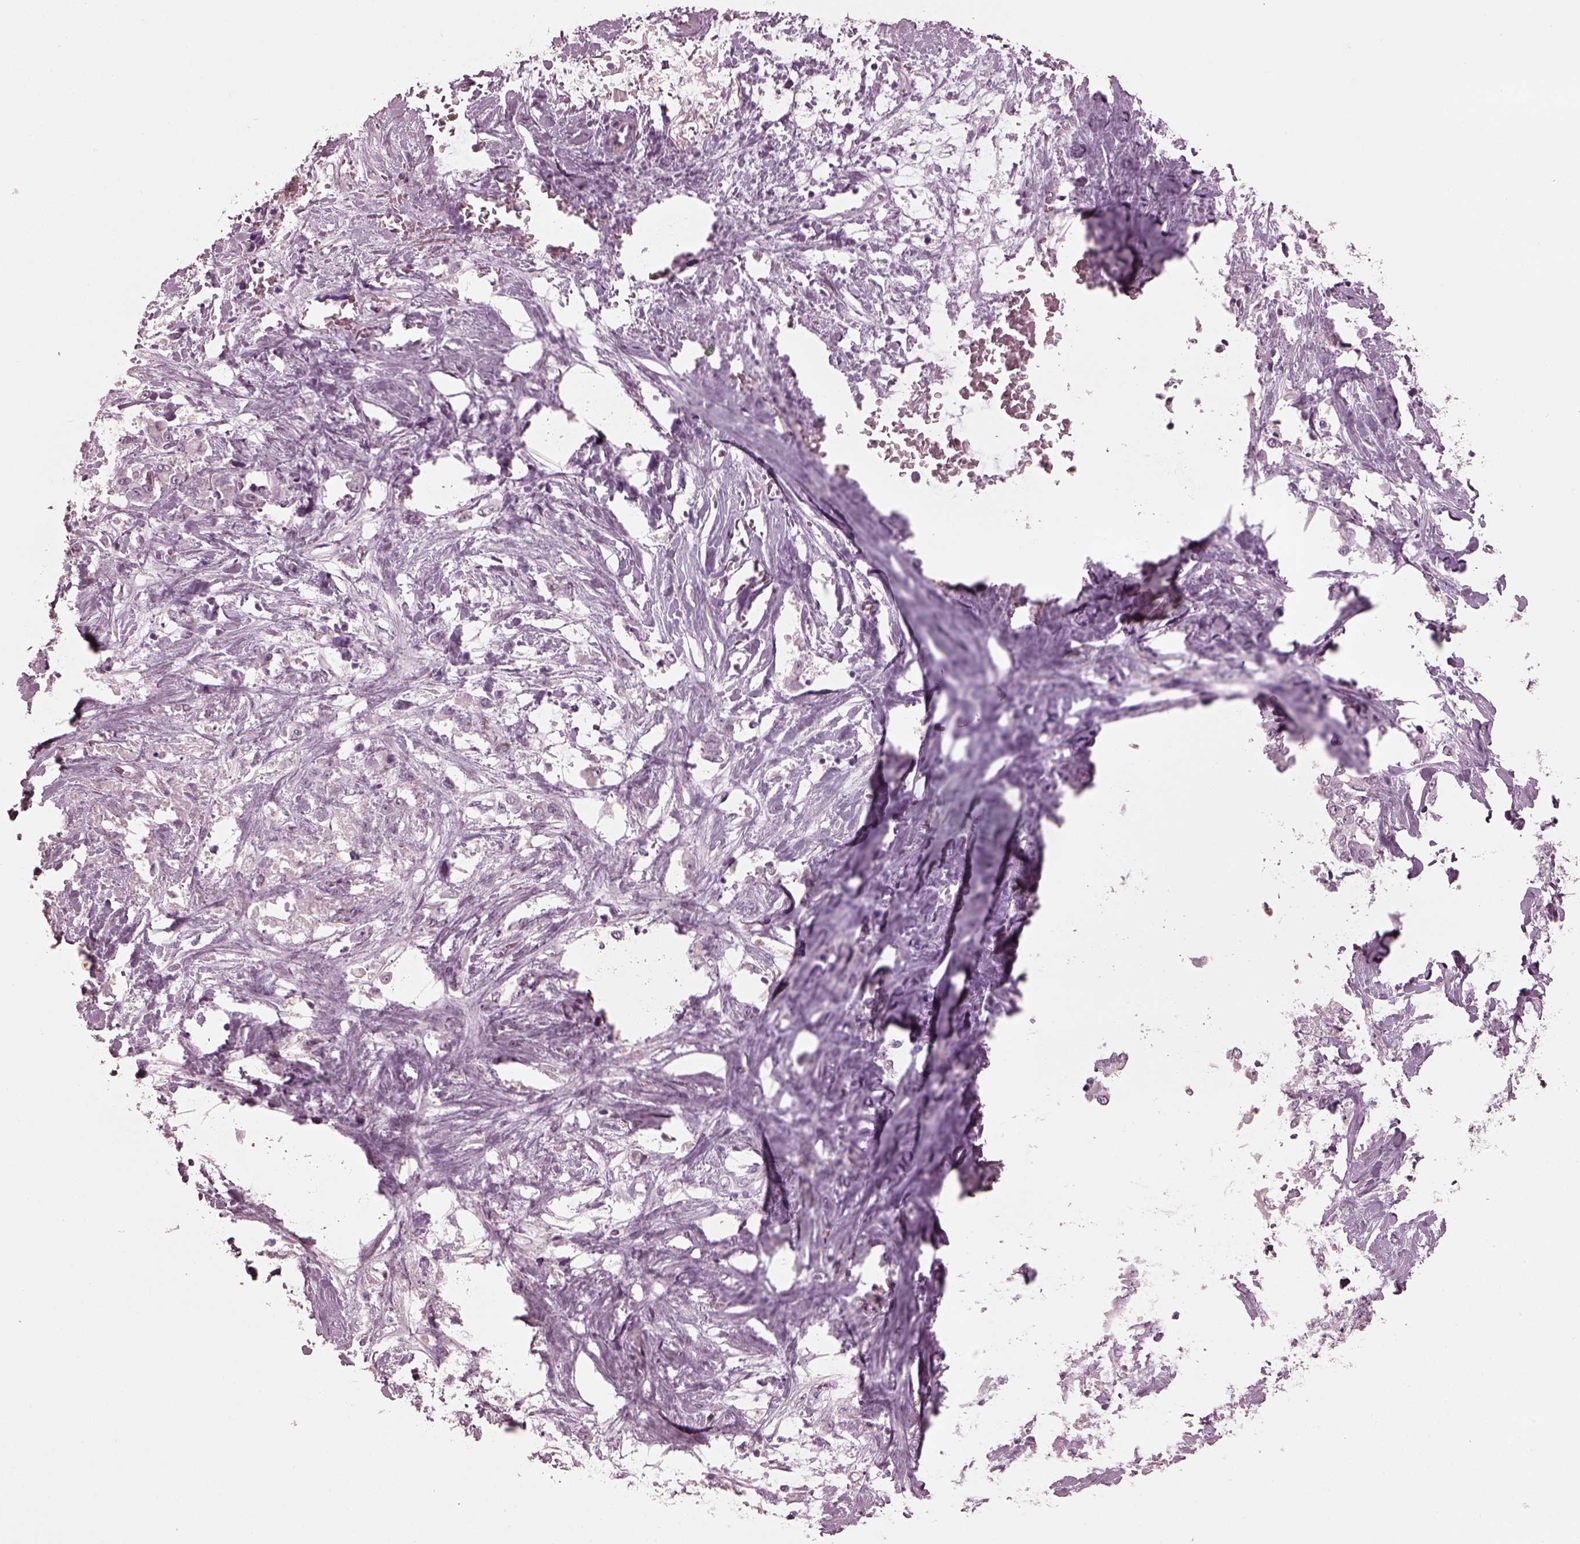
{"staining": {"intensity": "negative", "quantity": "none", "location": "none"}, "tissue": "stomach cancer", "cell_type": "Tumor cells", "image_type": "cancer", "snomed": [{"axis": "morphology", "description": "Adenocarcinoma, NOS"}, {"axis": "topography", "description": "Stomach"}], "caption": "Human stomach adenocarcinoma stained for a protein using immunohistochemistry (IHC) exhibits no expression in tumor cells.", "gene": "CGA", "patient": {"sex": "female", "age": 76}}